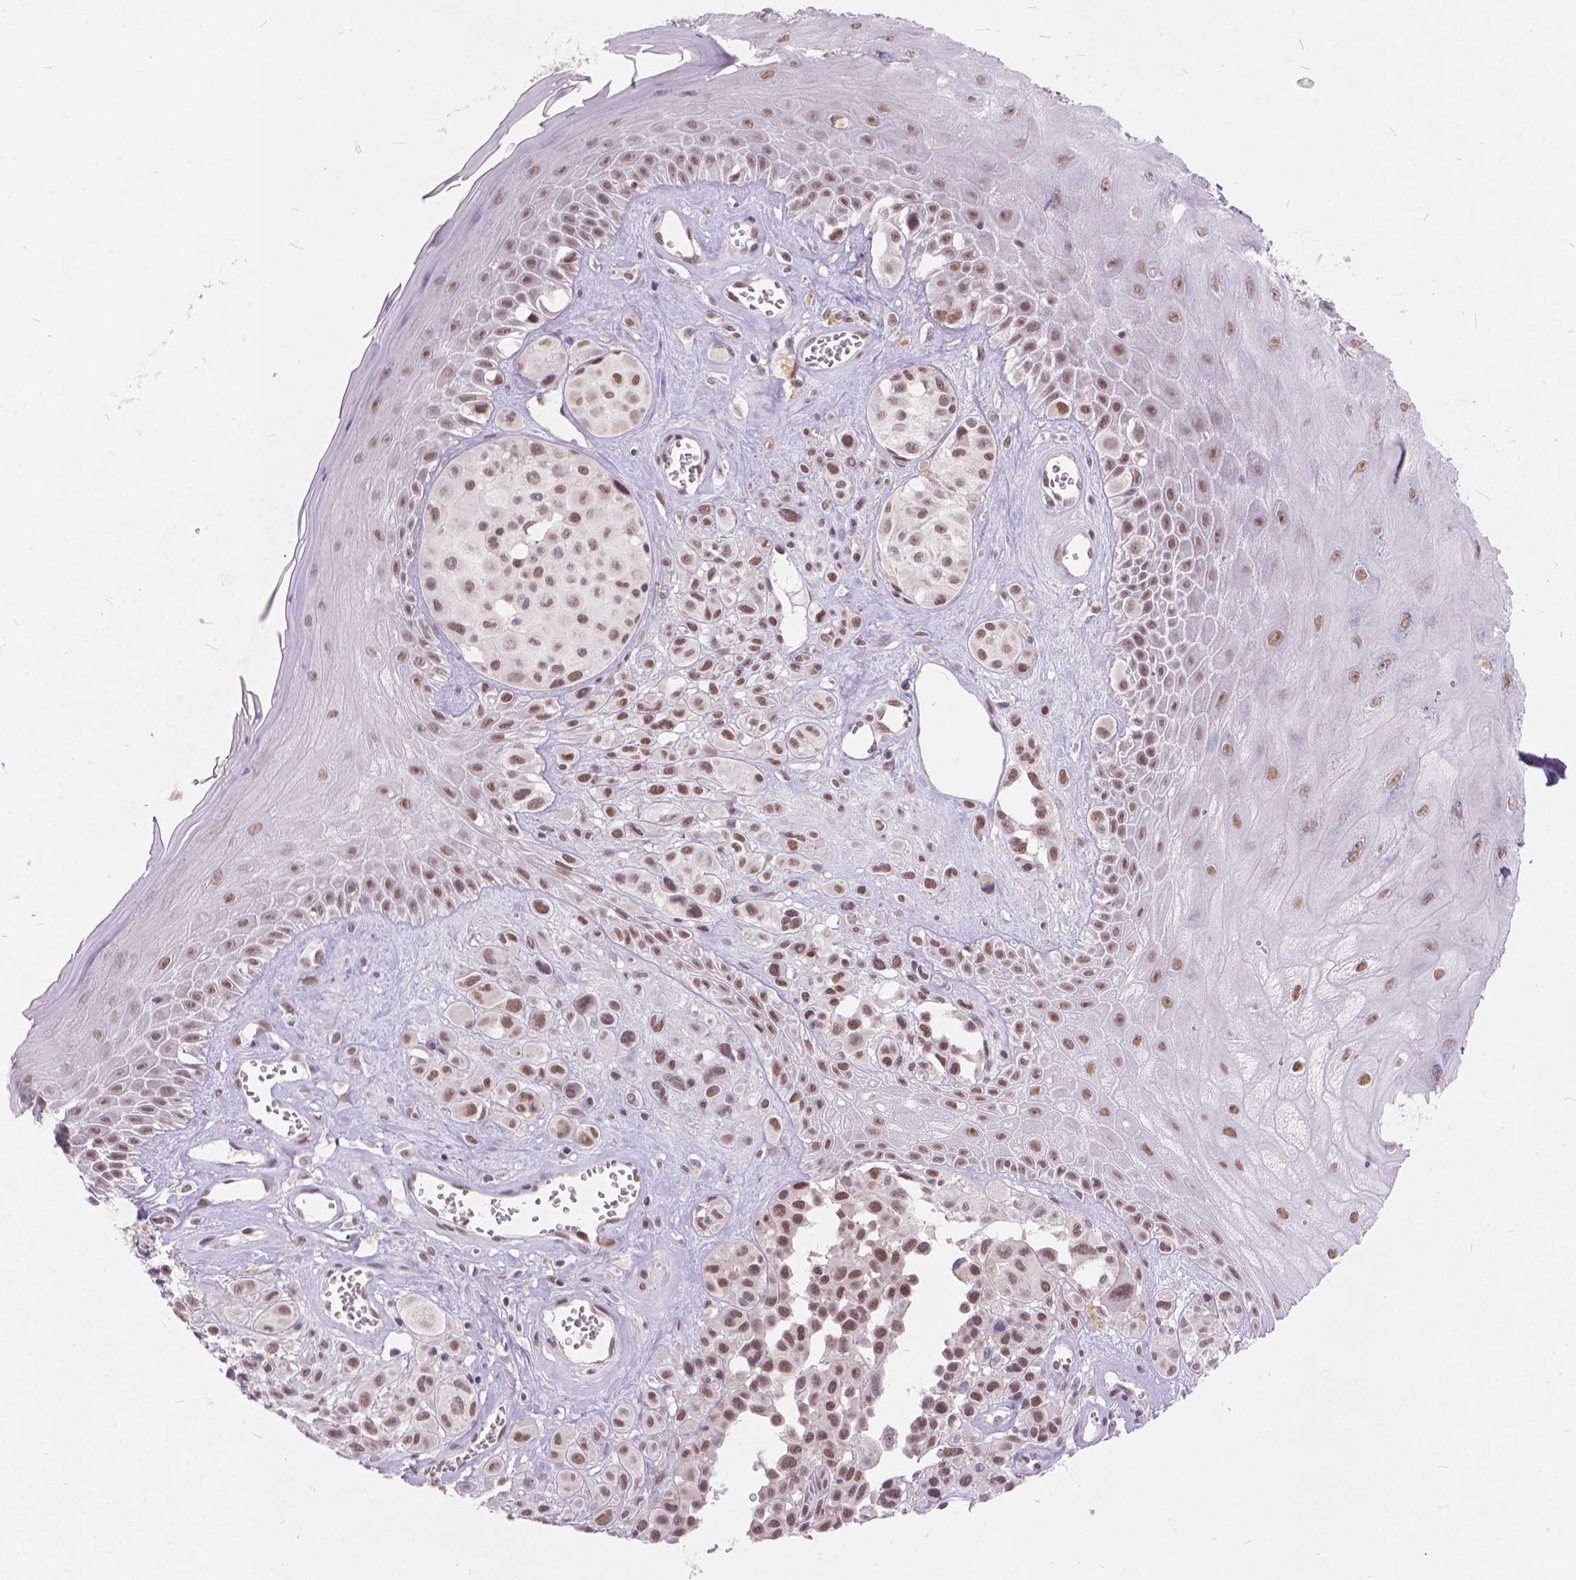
{"staining": {"intensity": "moderate", "quantity": ">75%", "location": "nuclear"}, "tissue": "melanoma", "cell_type": "Tumor cells", "image_type": "cancer", "snomed": [{"axis": "morphology", "description": "Malignant melanoma, NOS"}, {"axis": "topography", "description": "Skin"}], "caption": "Tumor cells display medium levels of moderate nuclear positivity in about >75% of cells in malignant melanoma. The staining was performed using DAB to visualize the protein expression in brown, while the nuclei were stained in blue with hematoxylin (Magnification: 20x).", "gene": "FAM53A", "patient": {"sex": "male", "age": 77}}